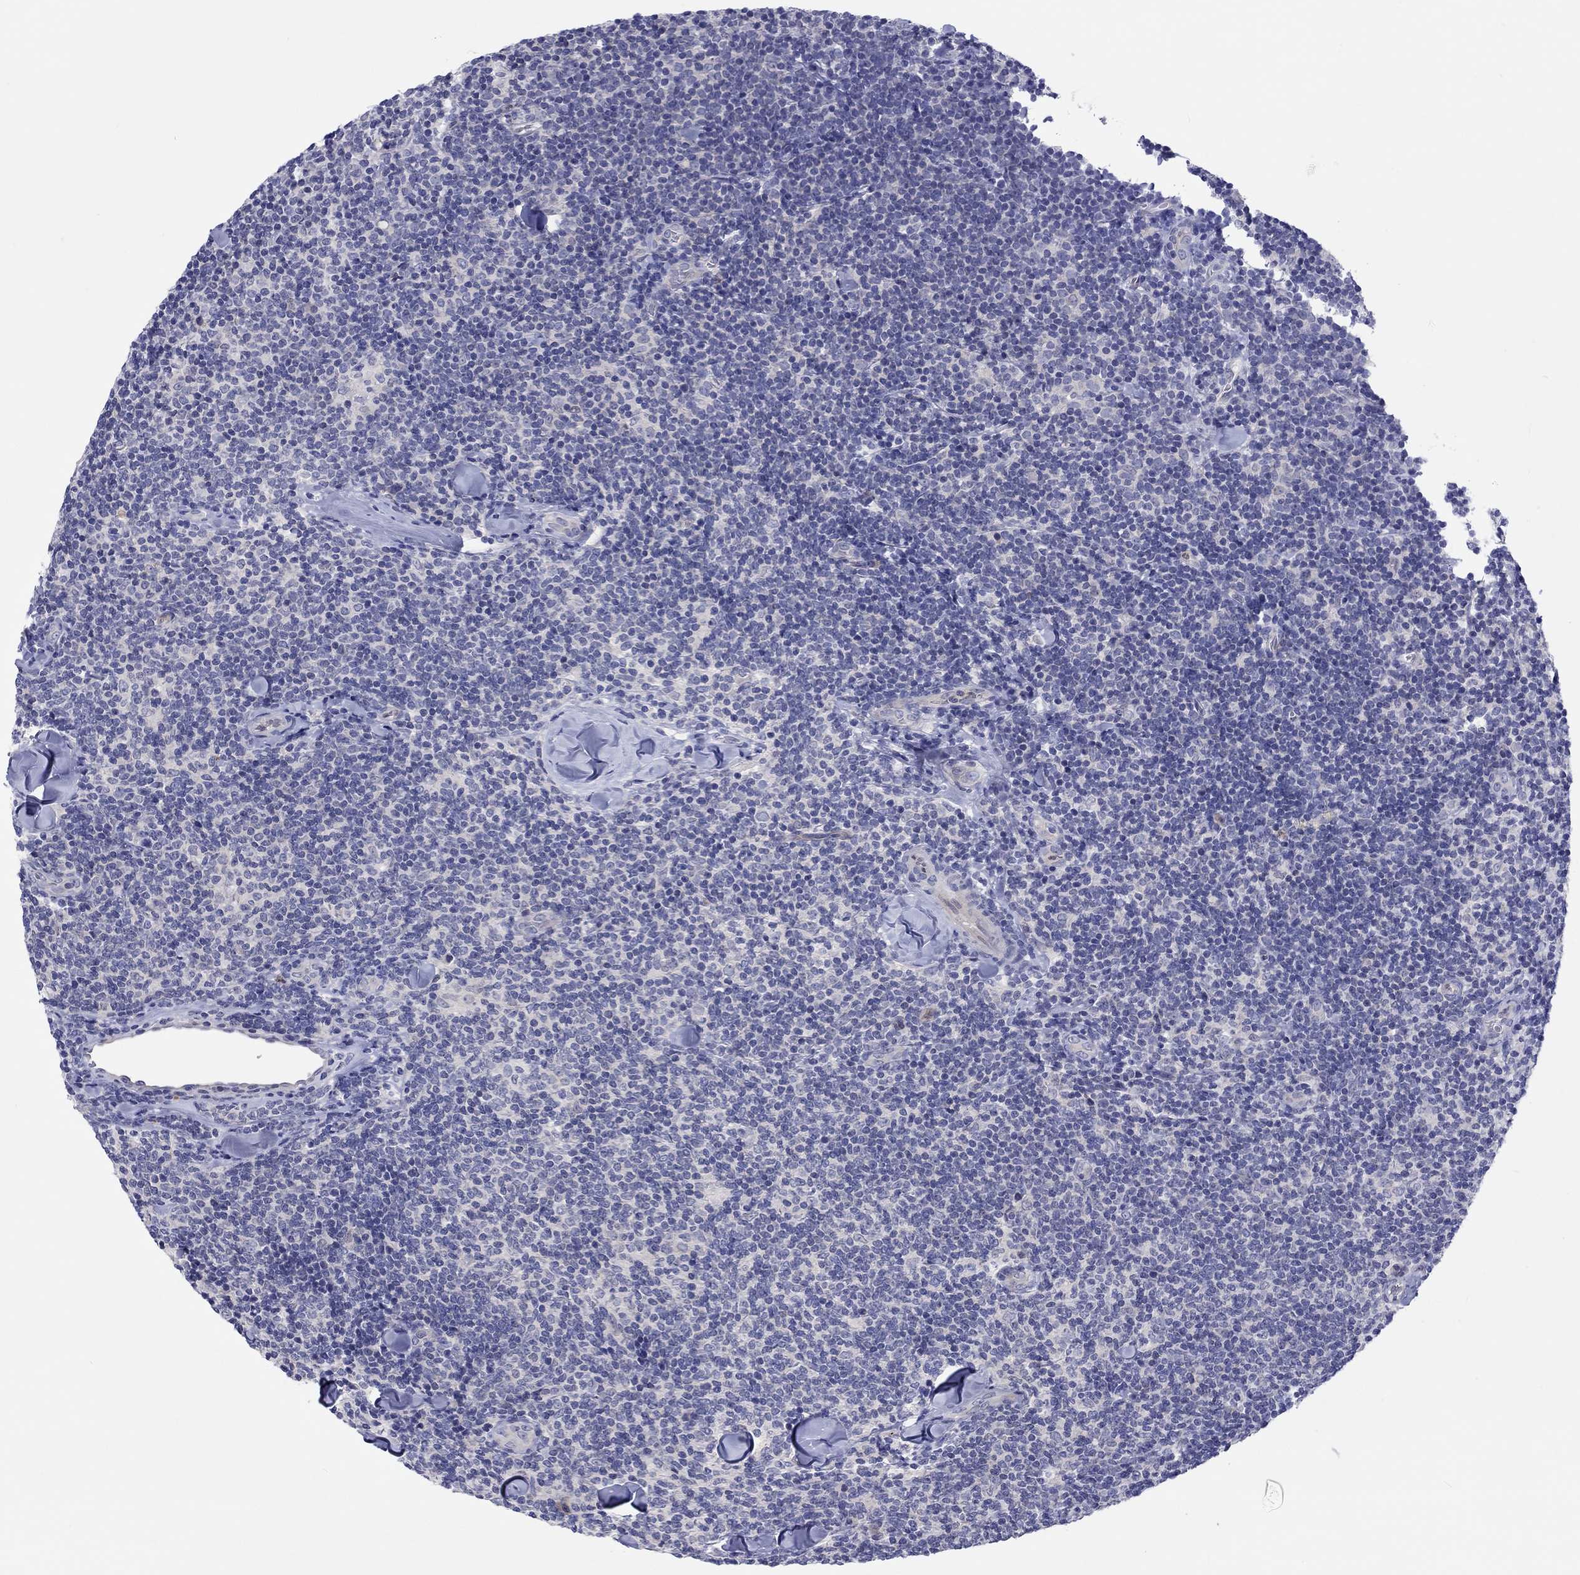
{"staining": {"intensity": "negative", "quantity": "none", "location": "none"}, "tissue": "lymphoma", "cell_type": "Tumor cells", "image_type": "cancer", "snomed": [{"axis": "morphology", "description": "Malignant lymphoma, non-Hodgkin's type, Low grade"}, {"axis": "topography", "description": "Lymph node"}], "caption": "Immunohistochemical staining of human lymphoma exhibits no significant positivity in tumor cells.", "gene": "ABCG4", "patient": {"sex": "female", "age": 56}}